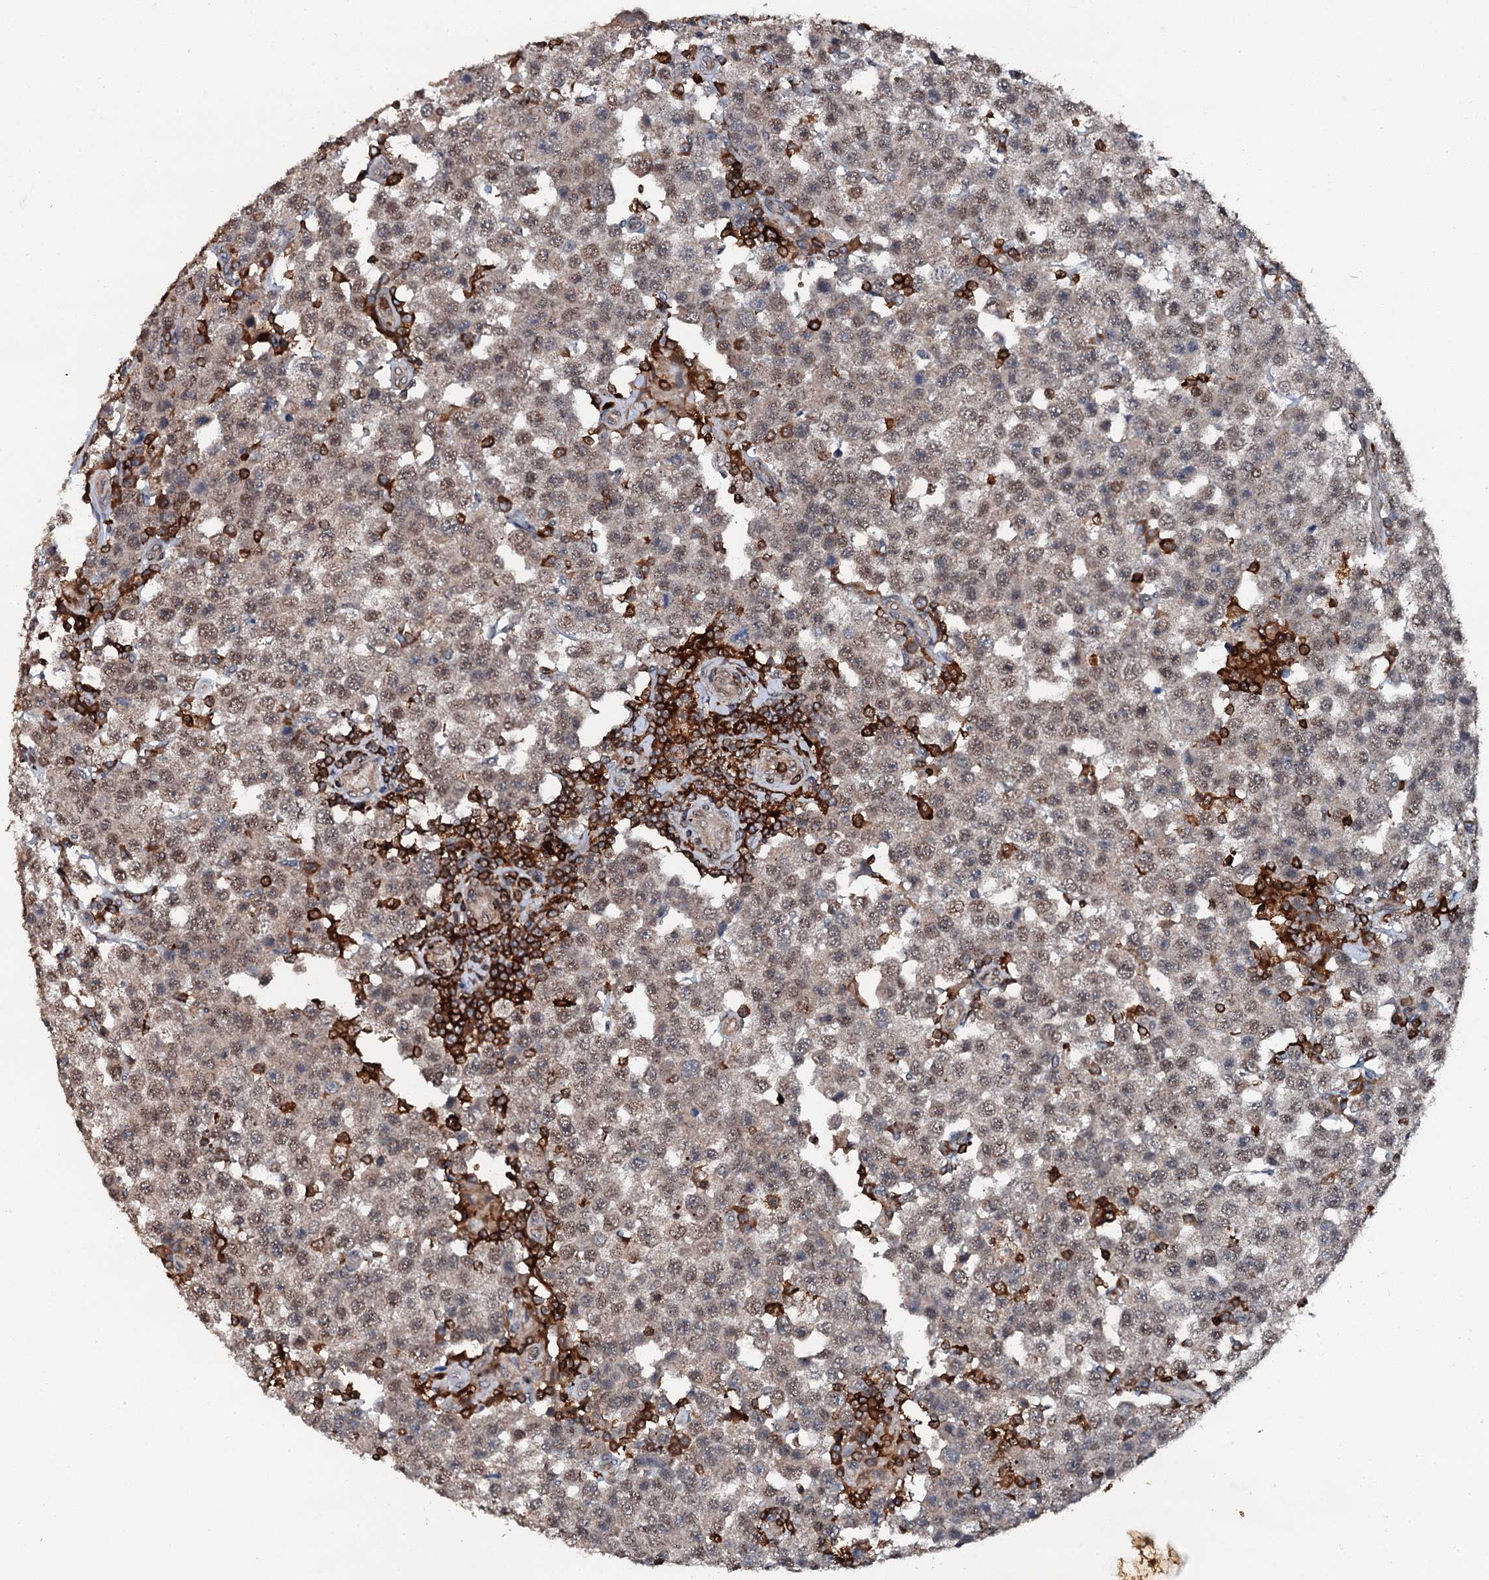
{"staining": {"intensity": "weak", "quantity": "25%-75%", "location": "cytoplasmic/membranous,nuclear"}, "tissue": "testis cancer", "cell_type": "Tumor cells", "image_type": "cancer", "snomed": [{"axis": "morphology", "description": "Seminoma, NOS"}, {"axis": "topography", "description": "Testis"}], "caption": "Weak cytoplasmic/membranous and nuclear staining is appreciated in about 25%-75% of tumor cells in testis seminoma.", "gene": "EDC4", "patient": {"sex": "male", "age": 28}}